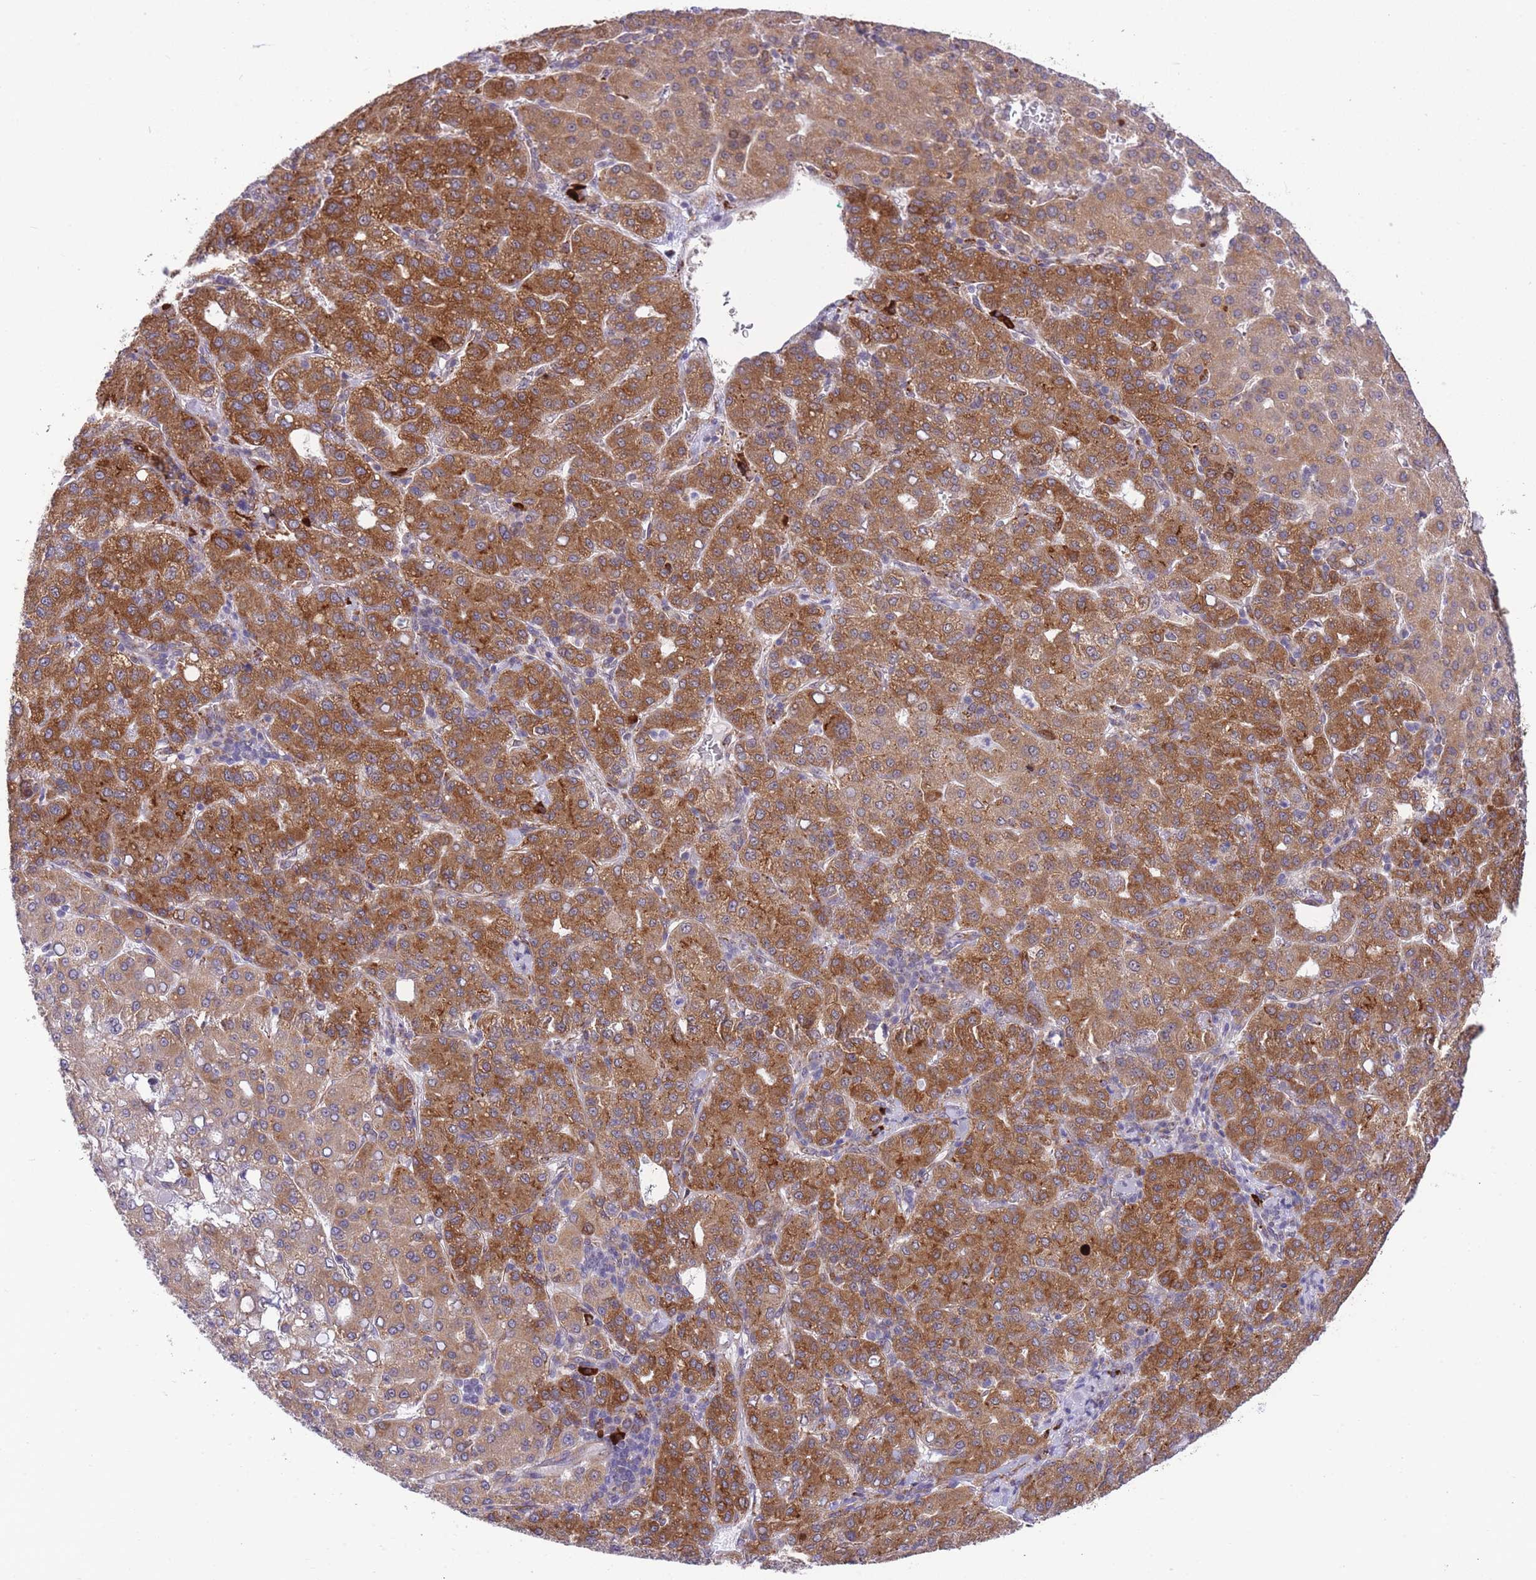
{"staining": {"intensity": "strong", "quantity": ">75%", "location": "cytoplasmic/membranous"}, "tissue": "liver cancer", "cell_type": "Tumor cells", "image_type": "cancer", "snomed": [{"axis": "morphology", "description": "Carcinoma, Hepatocellular, NOS"}, {"axis": "topography", "description": "Liver"}], "caption": "Protein staining reveals strong cytoplasmic/membranous staining in approximately >75% of tumor cells in liver hepatocellular carcinoma. The staining was performed using DAB to visualize the protein expression in brown, while the nuclei were stained in blue with hematoxylin (Magnification: 20x).", "gene": "EXOSC8", "patient": {"sex": "male", "age": 65}}